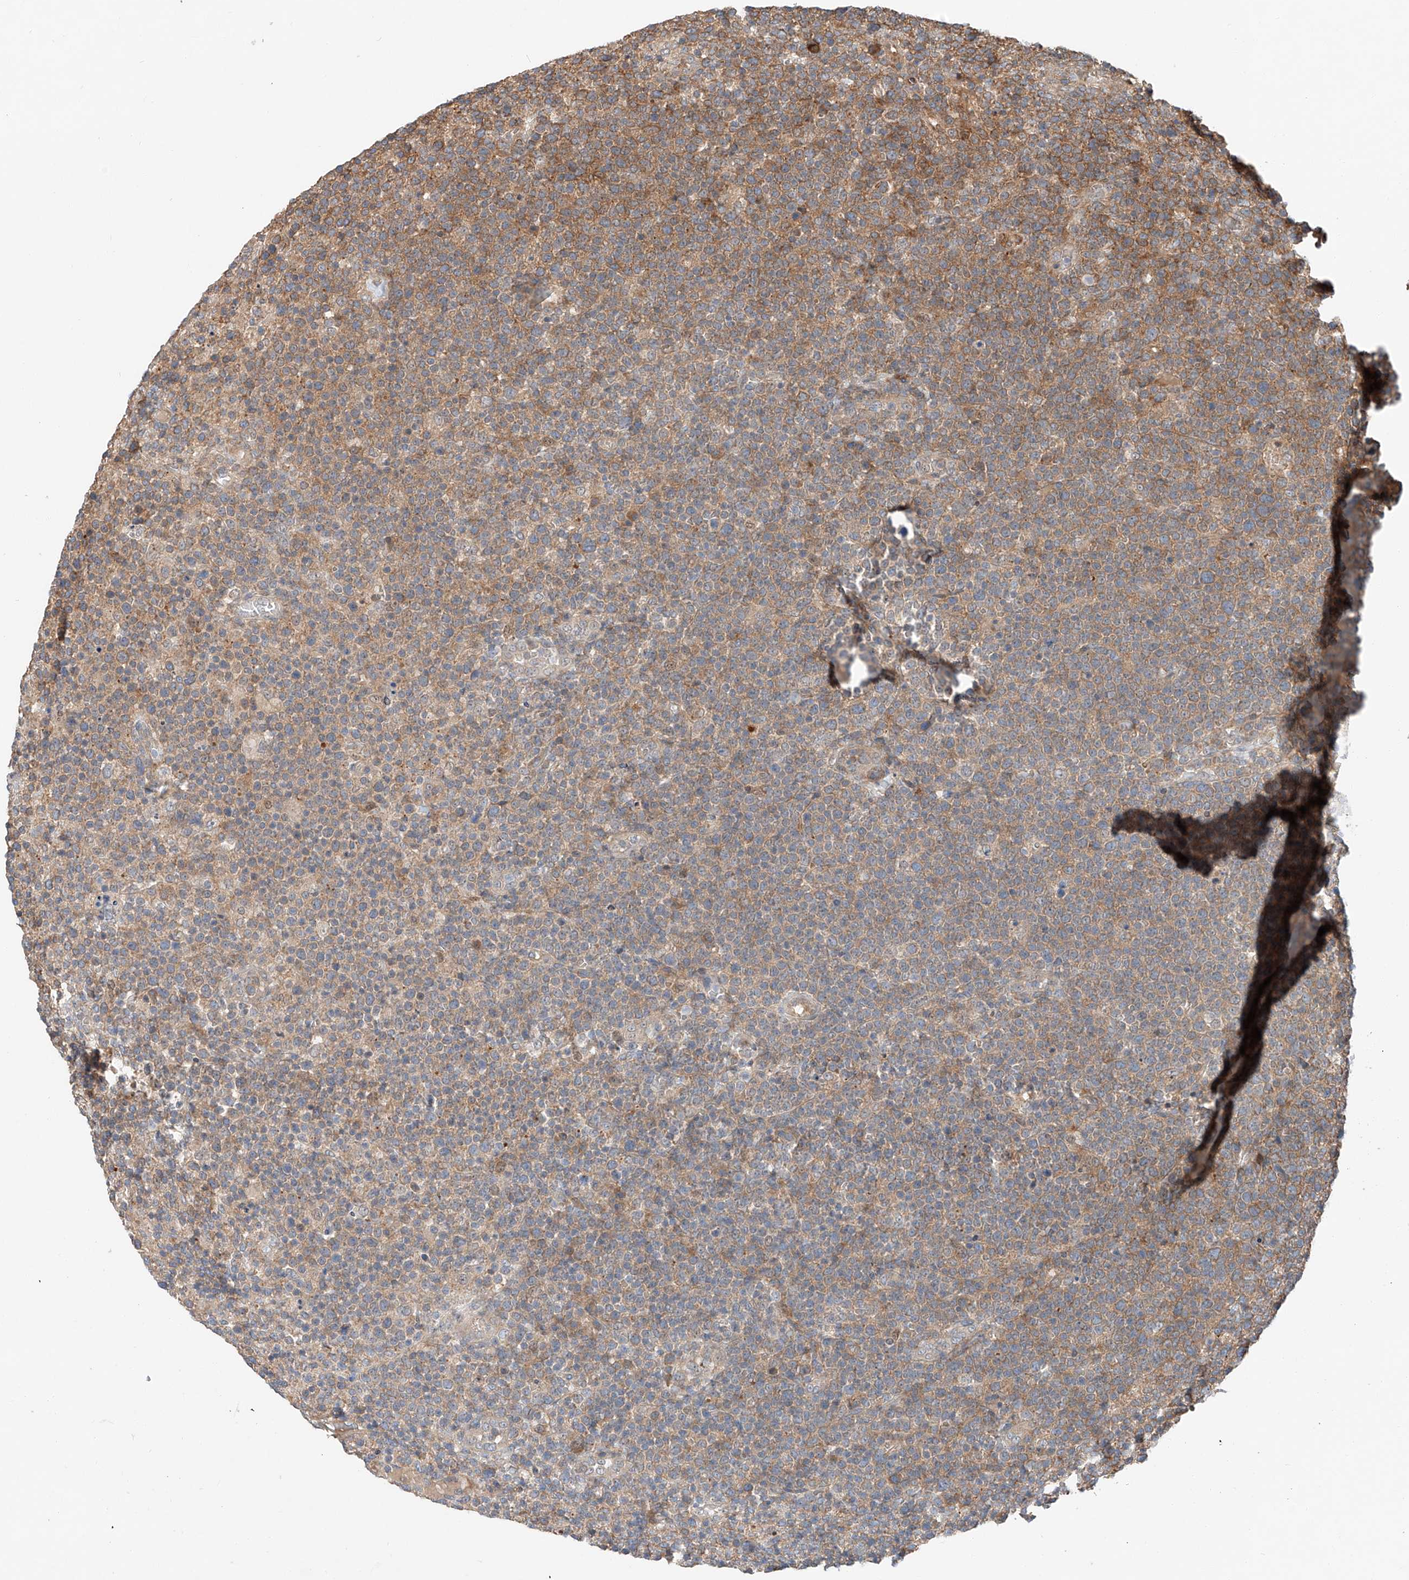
{"staining": {"intensity": "weak", "quantity": "25%-75%", "location": "cytoplasmic/membranous"}, "tissue": "lymphoma", "cell_type": "Tumor cells", "image_type": "cancer", "snomed": [{"axis": "morphology", "description": "Malignant lymphoma, non-Hodgkin's type, High grade"}, {"axis": "topography", "description": "Lymph node"}], "caption": "Immunohistochemistry (DAB (3,3'-diaminobenzidine)) staining of human lymphoma shows weak cytoplasmic/membranous protein positivity in about 25%-75% of tumor cells.", "gene": "RUSC1", "patient": {"sex": "male", "age": 61}}